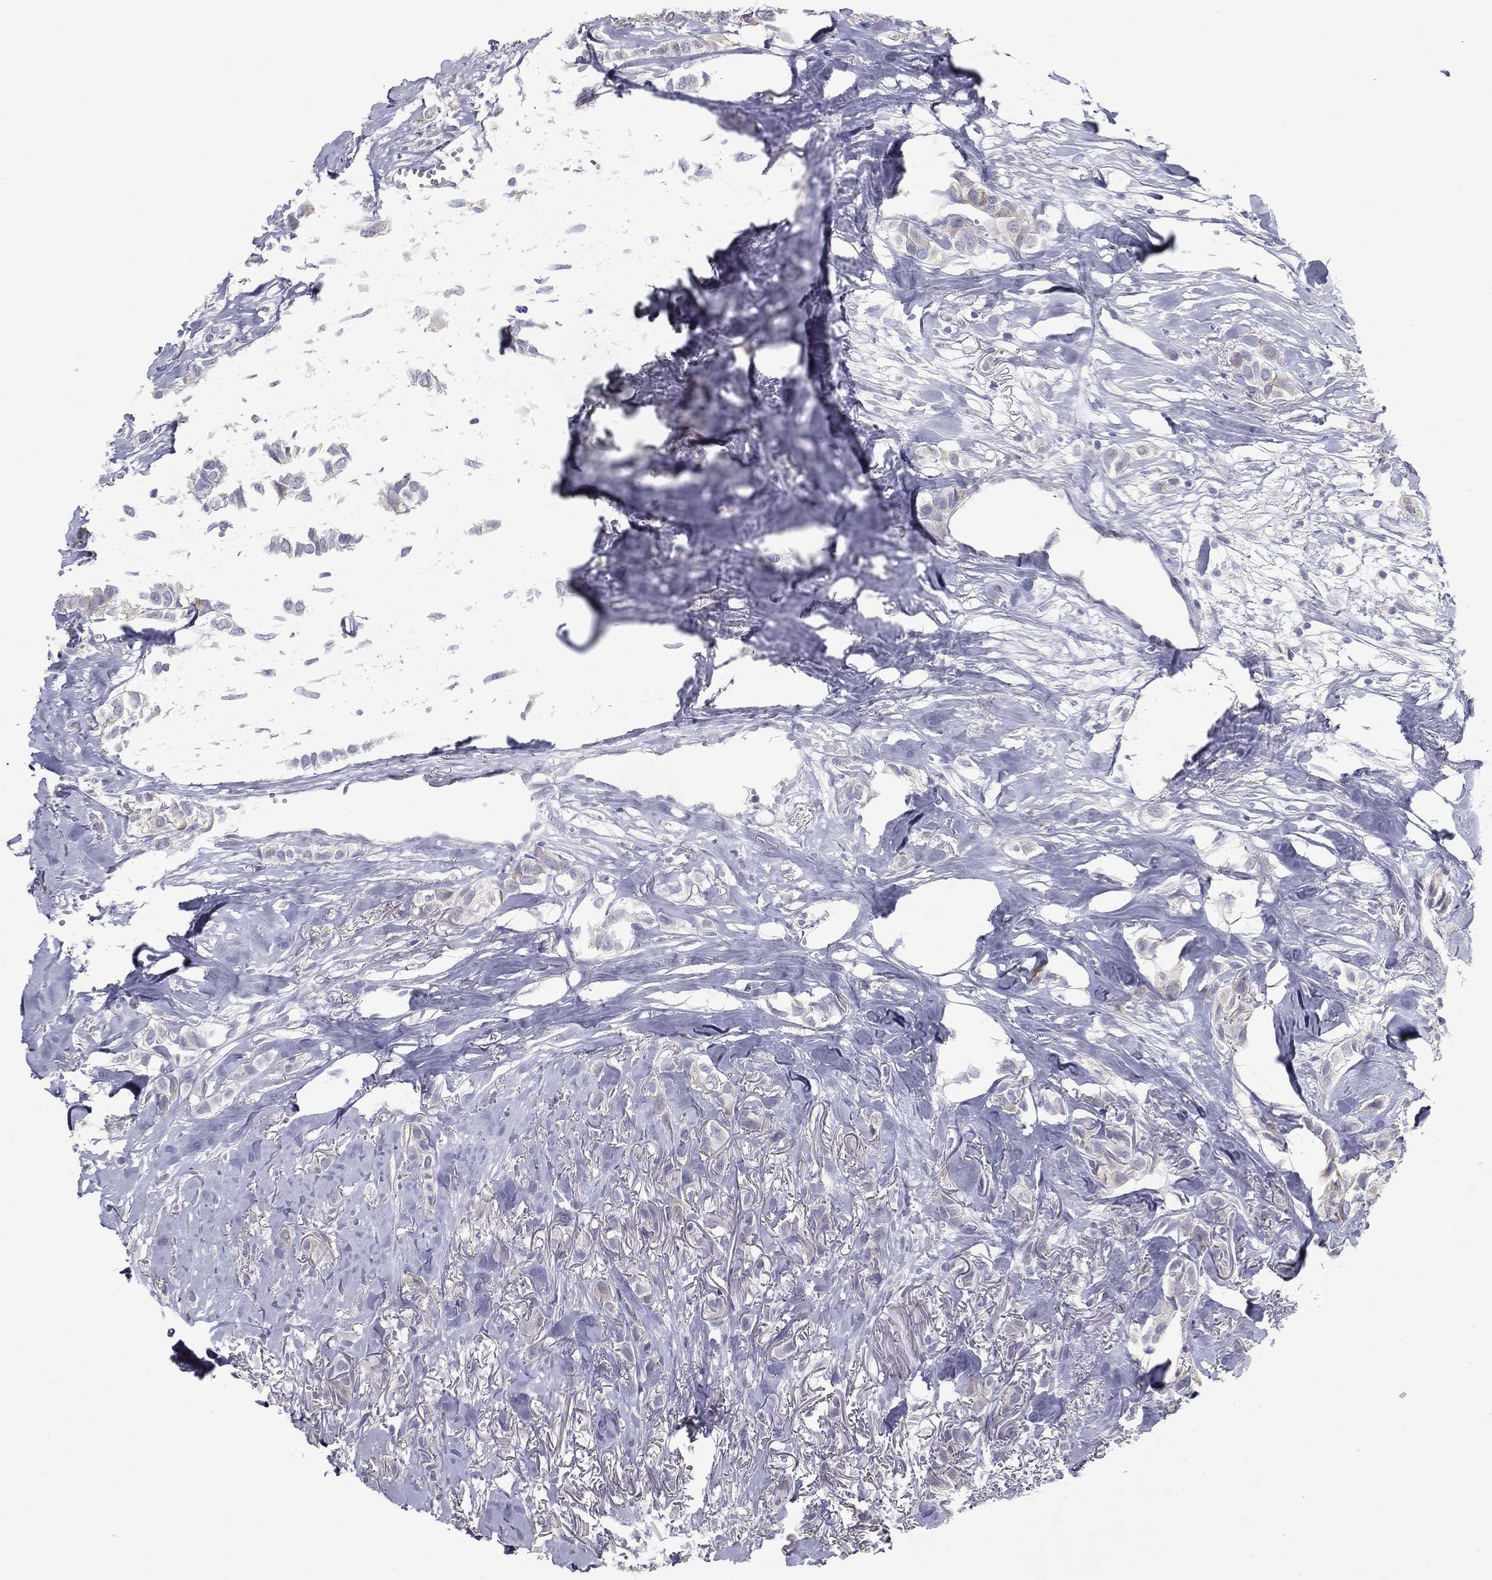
{"staining": {"intensity": "negative", "quantity": "none", "location": "none"}, "tissue": "breast cancer", "cell_type": "Tumor cells", "image_type": "cancer", "snomed": [{"axis": "morphology", "description": "Duct carcinoma"}, {"axis": "topography", "description": "Breast"}], "caption": "High power microscopy photomicrograph of an immunohistochemistry image of breast cancer, revealing no significant expression in tumor cells.", "gene": "C19orf18", "patient": {"sex": "female", "age": 85}}